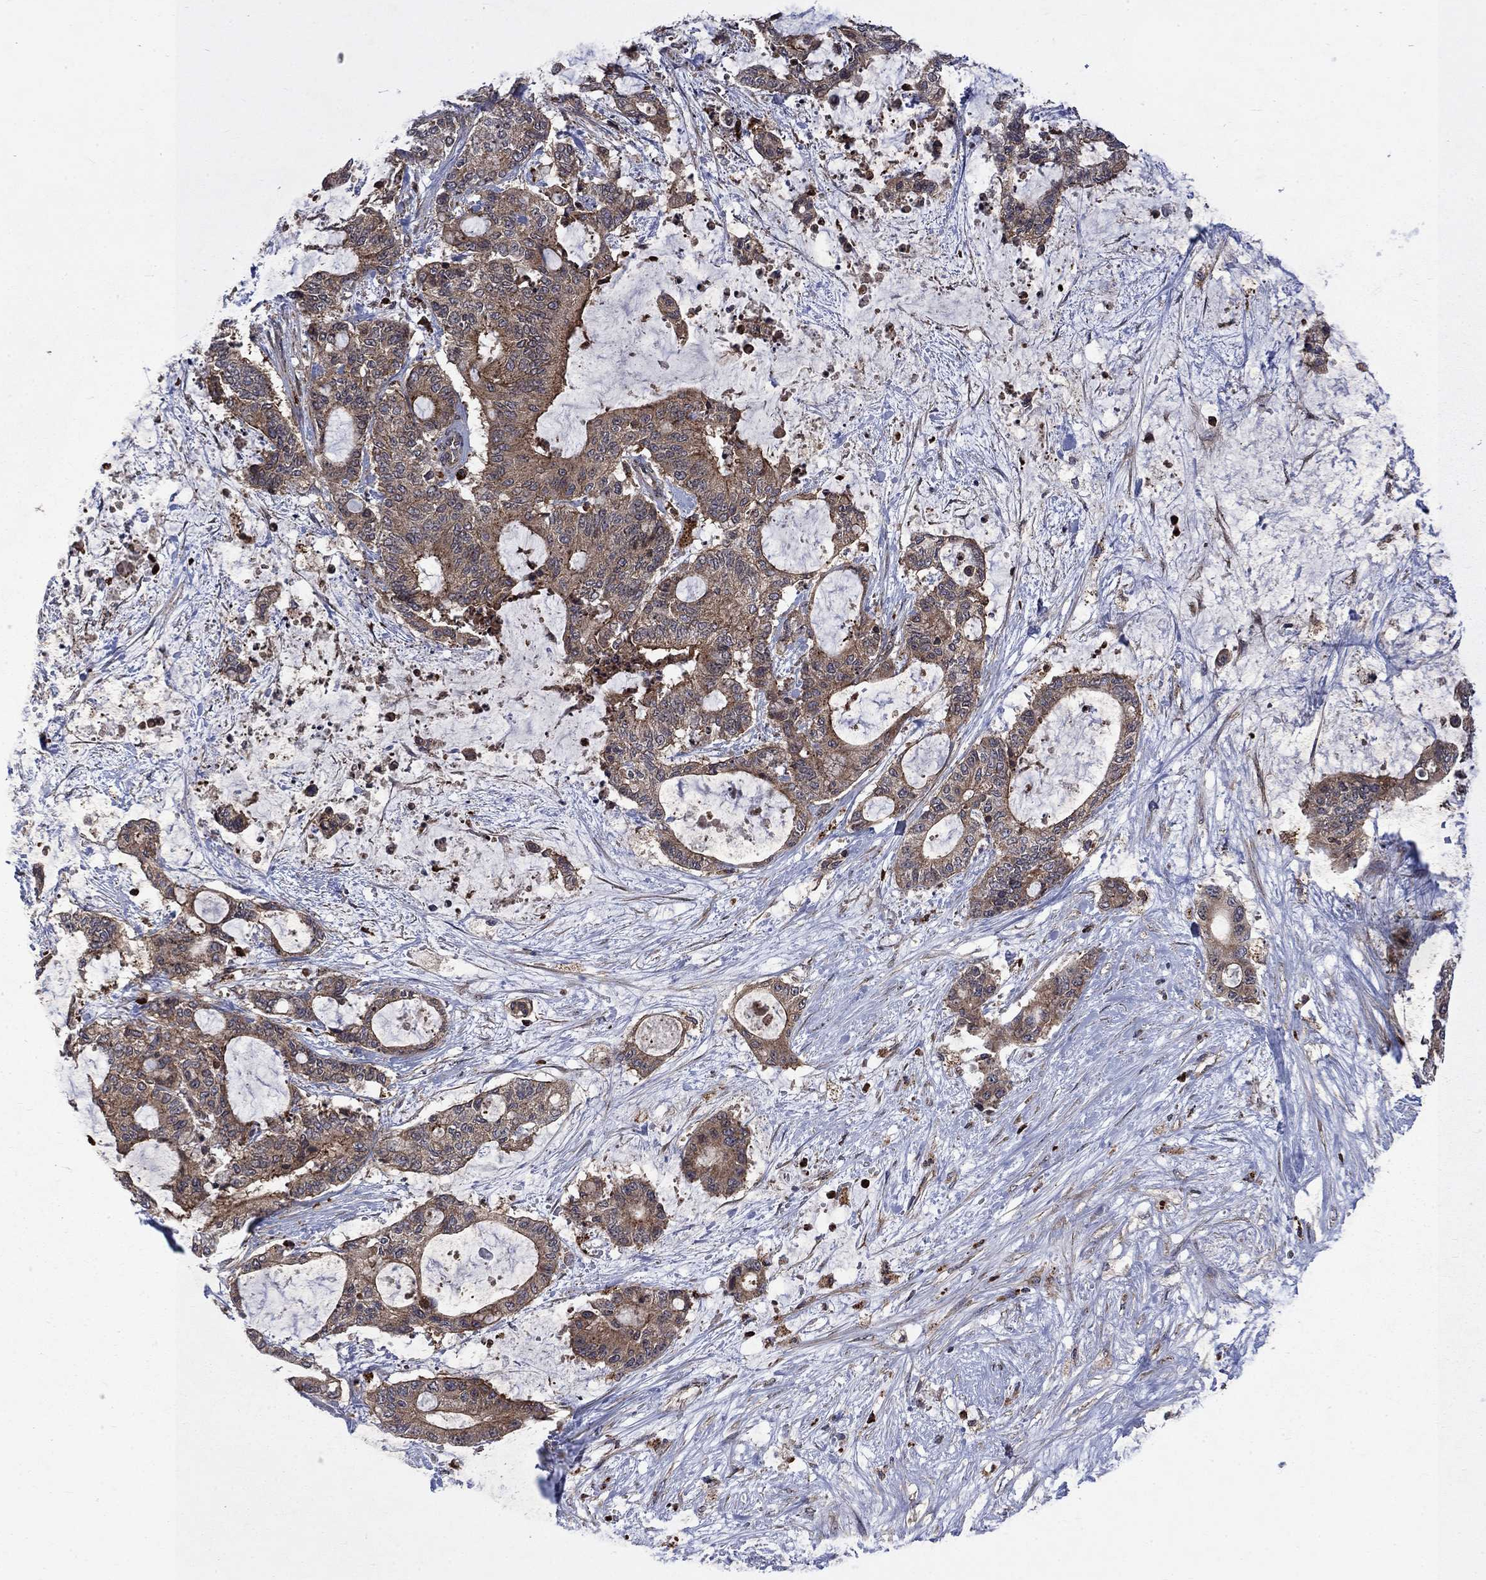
{"staining": {"intensity": "moderate", "quantity": ">75%", "location": "cytoplasmic/membranous"}, "tissue": "liver cancer", "cell_type": "Tumor cells", "image_type": "cancer", "snomed": [{"axis": "morphology", "description": "Normal tissue, NOS"}, {"axis": "morphology", "description": "Cholangiocarcinoma"}, {"axis": "topography", "description": "Liver"}, {"axis": "topography", "description": "Peripheral nerve tissue"}], "caption": "Liver cholangiocarcinoma stained with DAB immunohistochemistry (IHC) demonstrates medium levels of moderate cytoplasmic/membranous positivity in about >75% of tumor cells.", "gene": "TMEM33", "patient": {"sex": "female", "age": 73}}